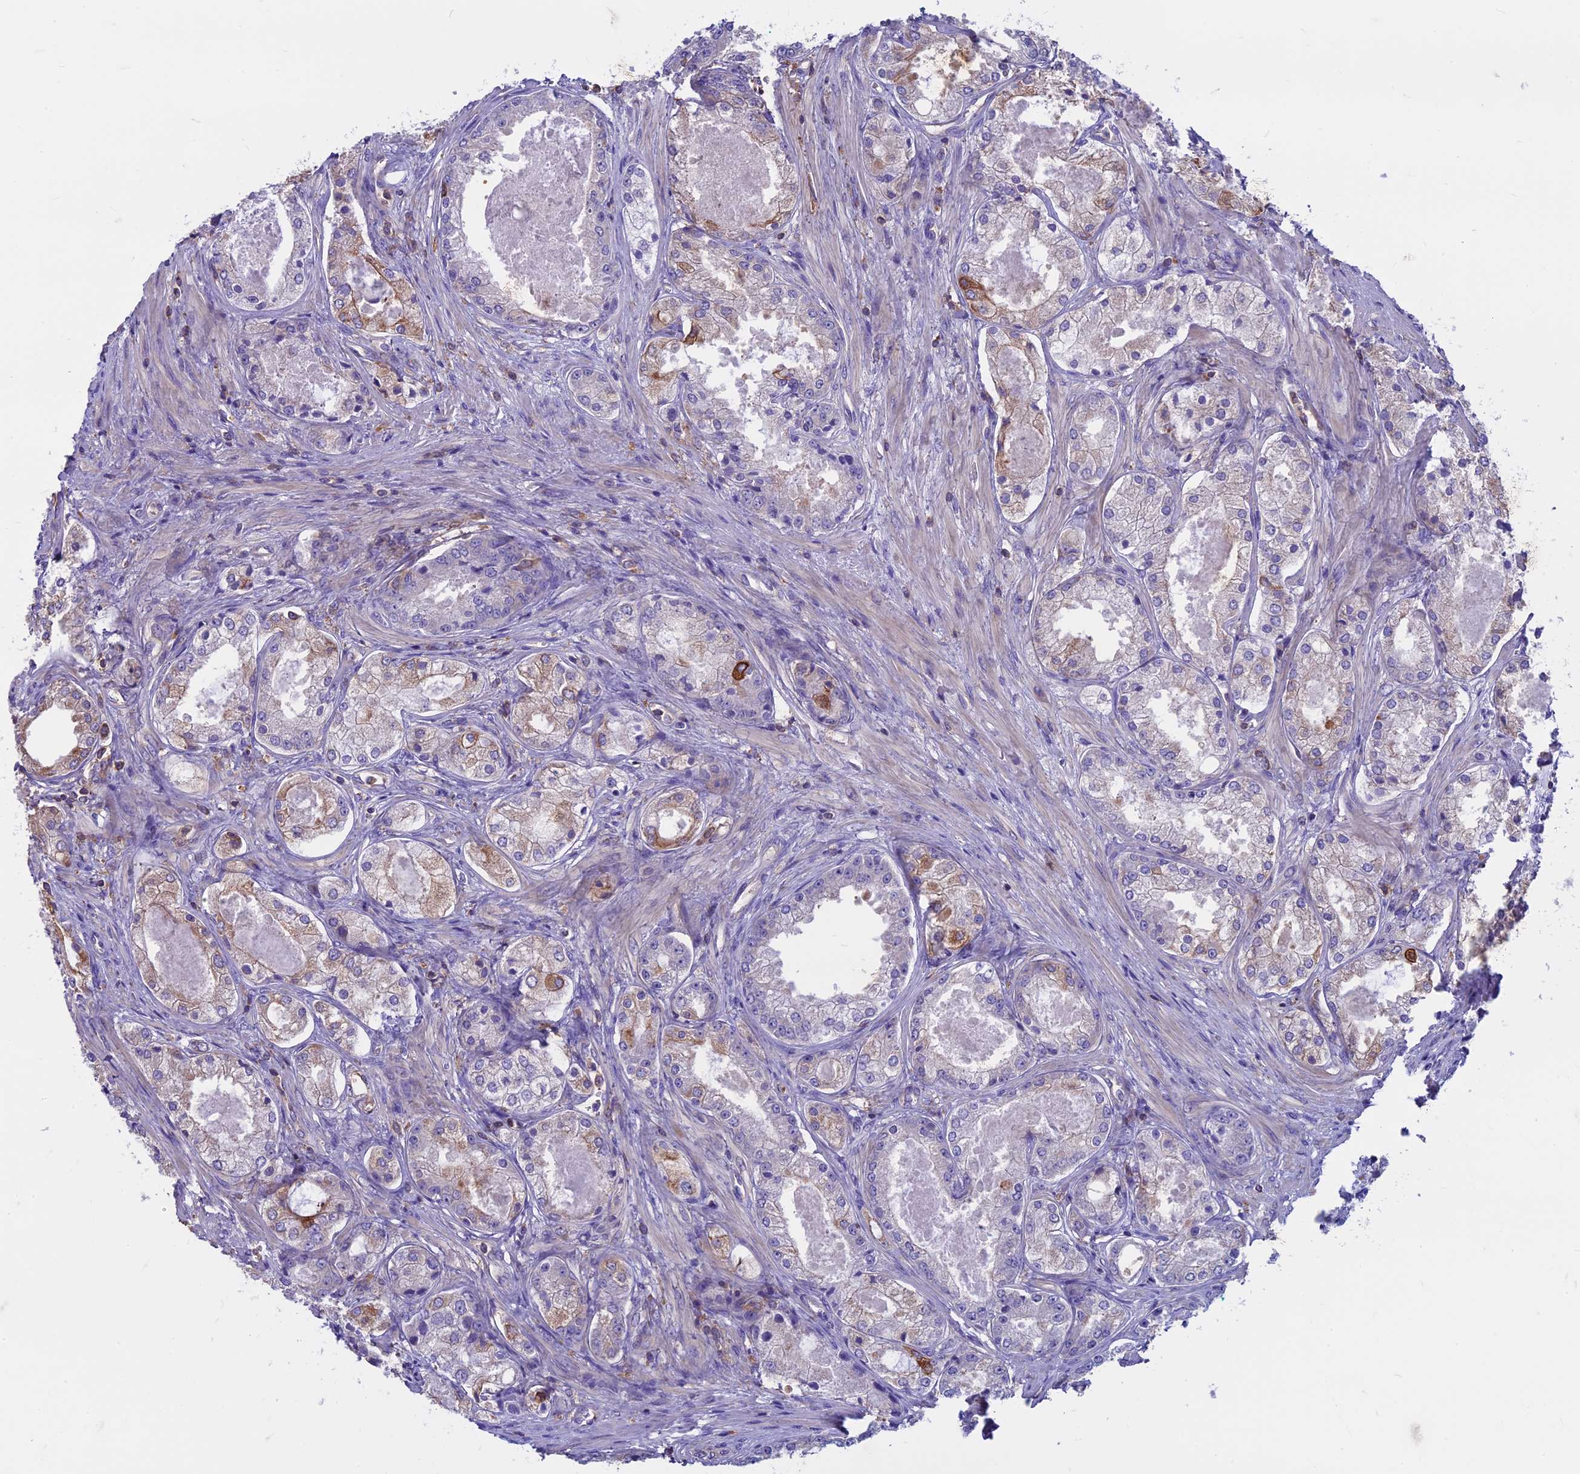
{"staining": {"intensity": "moderate", "quantity": "<25%", "location": "cytoplasmic/membranous"}, "tissue": "prostate cancer", "cell_type": "Tumor cells", "image_type": "cancer", "snomed": [{"axis": "morphology", "description": "Adenocarcinoma, Low grade"}, {"axis": "topography", "description": "Prostate"}], "caption": "Immunohistochemical staining of human prostate cancer (low-grade adenocarcinoma) reveals moderate cytoplasmic/membranous protein expression in approximately <25% of tumor cells.", "gene": "CDAN1", "patient": {"sex": "male", "age": 68}}